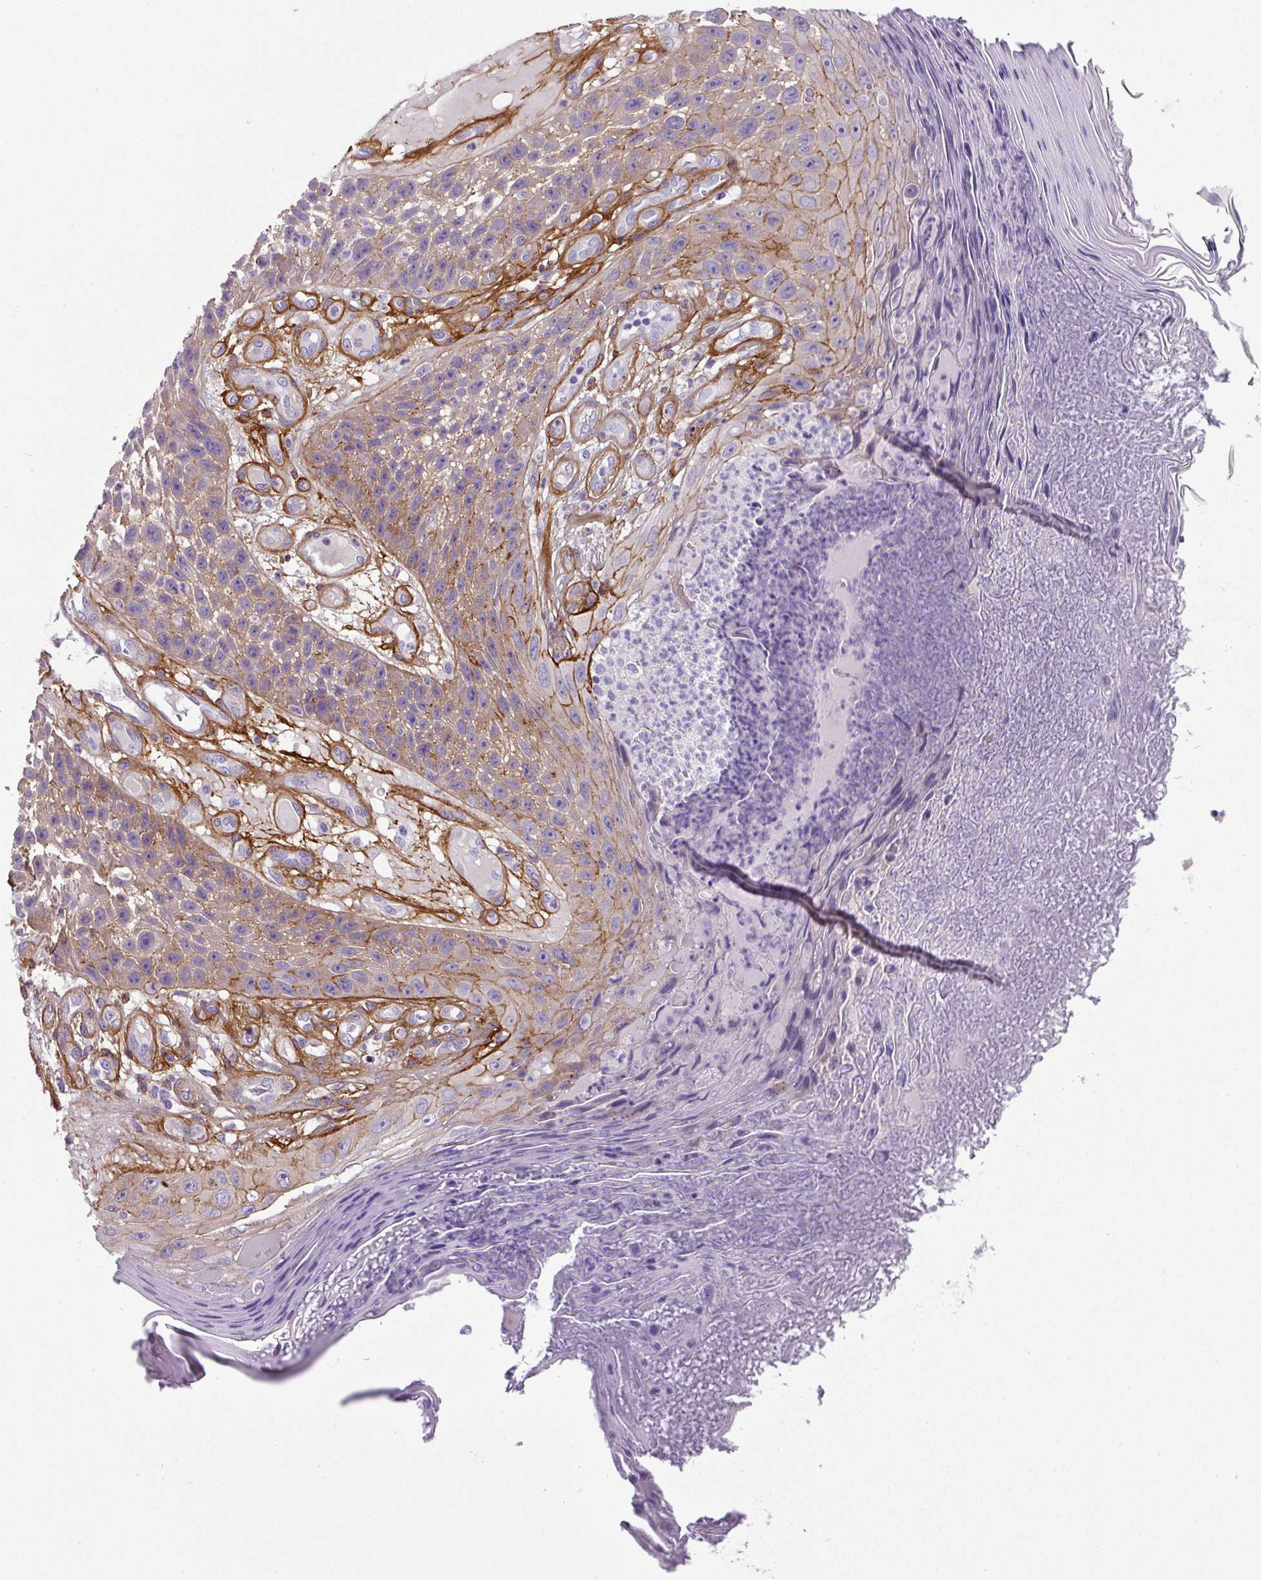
{"staining": {"intensity": "moderate", "quantity": "25%-75%", "location": "cytoplasmic/membranous"}, "tissue": "skin cancer", "cell_type": "Tumor cells", "image_type": "cancer", "snomed": [{"axis": "morphology", "description": "Squamous cell carcinoma, NOS"}, {"axis": "topography", "description": "Skin"}], "caption": "A brown stain shows moderate cytoplasmic/membranous positivity of a protein in squamous cell carcinoma (skin) tumor cells. (DAB (3,3'-diaminobenzidine) = brown stain, brightfield microscopy at high magnification).", "gene": "PARD6G", "patient": {"sex": "female", "age": 88}}